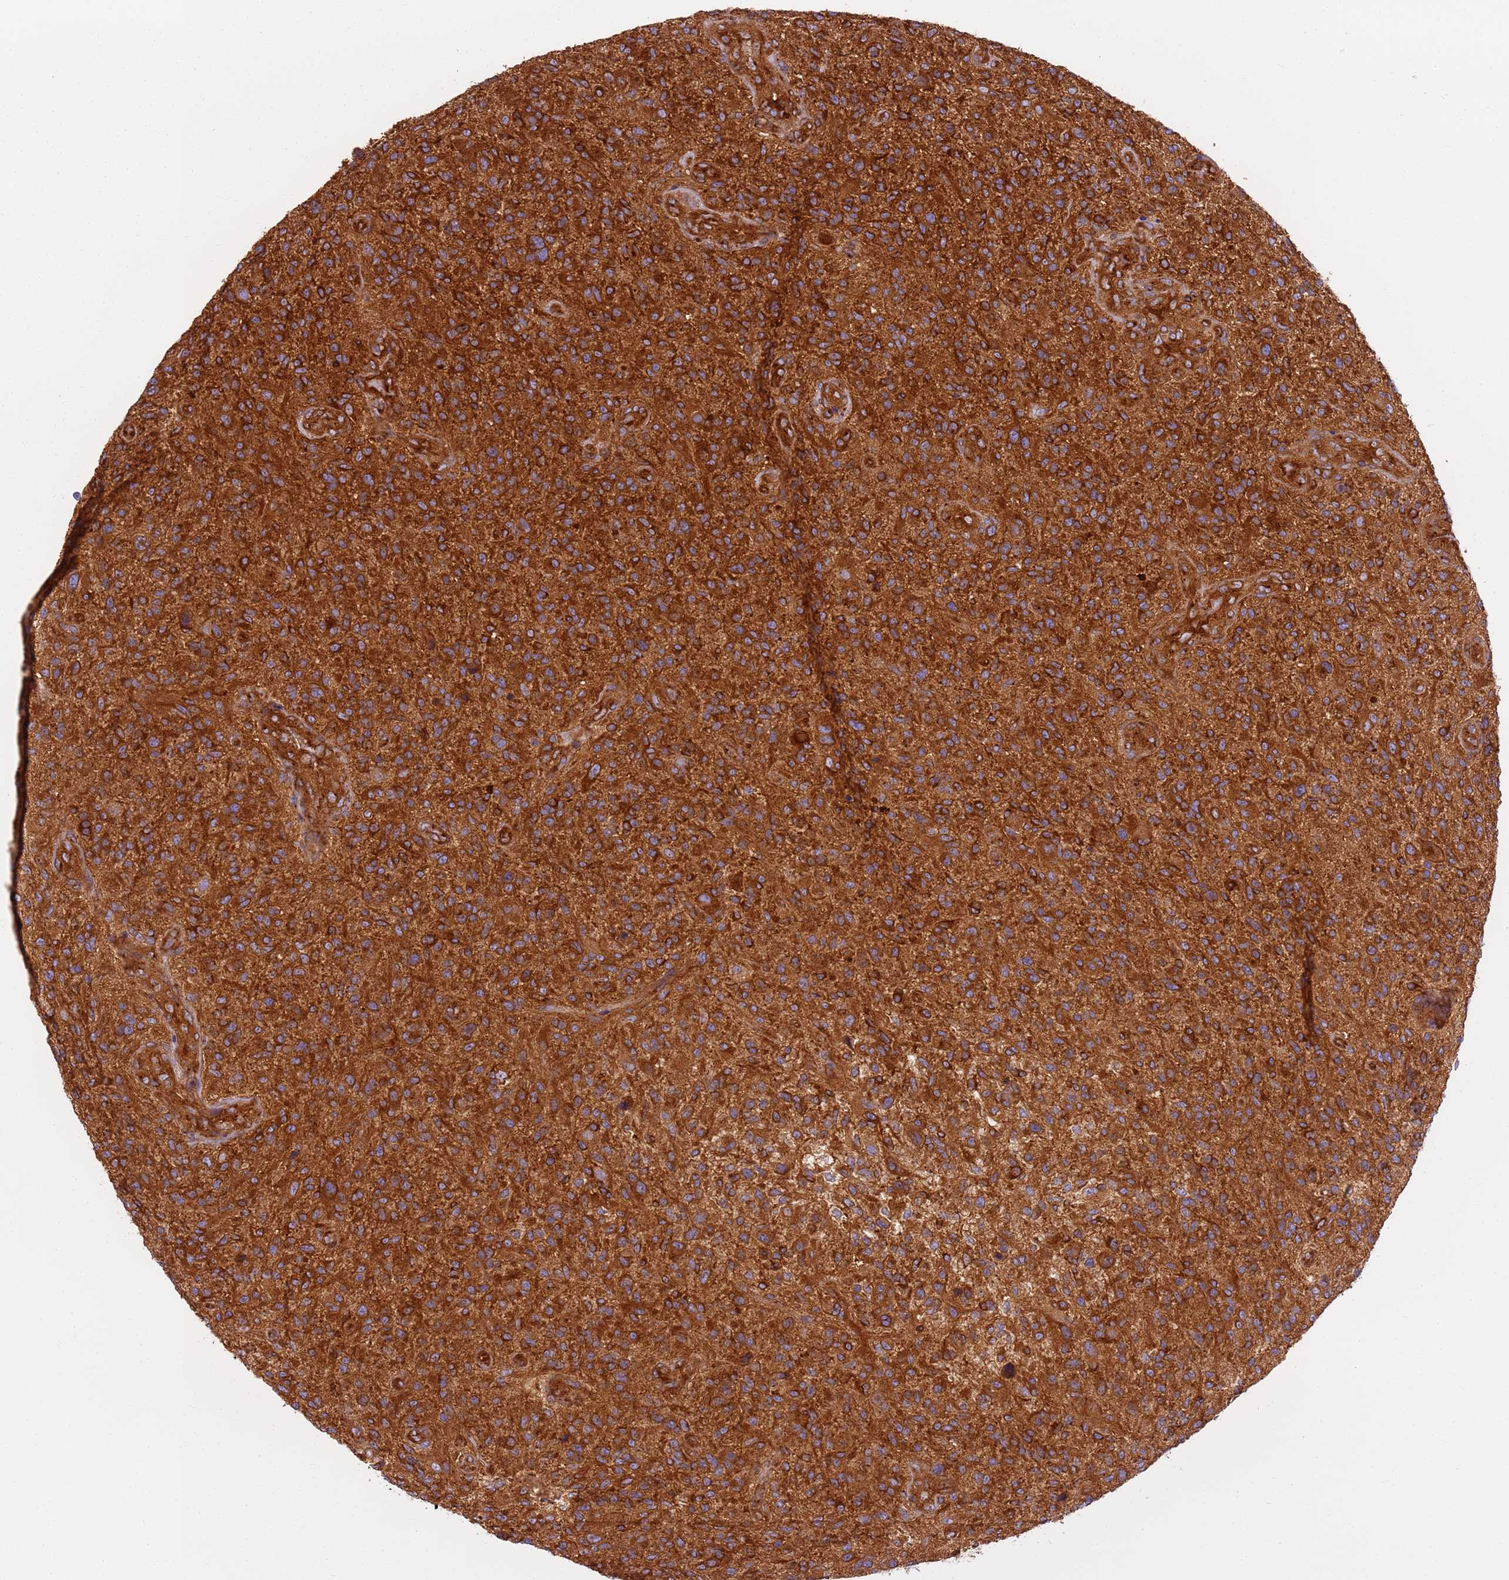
{"staining": {"intensity": "strong", "quantity": ">75%", "location": "cytoplasmic/membranous"}, "tissue": "glioma", "cell_type": "Tumor cells", "image_type": "cancer", "snomed": [{"axis": "morphology", "description": "Glioma, malignant, High grade"}, {"axis": "topography", "description": "Brain"}], "caption": "High-magnification brightfield microscopy of malignant glioma (high-grade) stained with DAB (brown) and counterstained with hematoxylin (blue). tumor cells exhibit strong cytoplasmic/membranous staining is appreciated in about>75% of cells.", "gene": "DYNC1I2", "patient": {"sex": "male", "age": 47}}